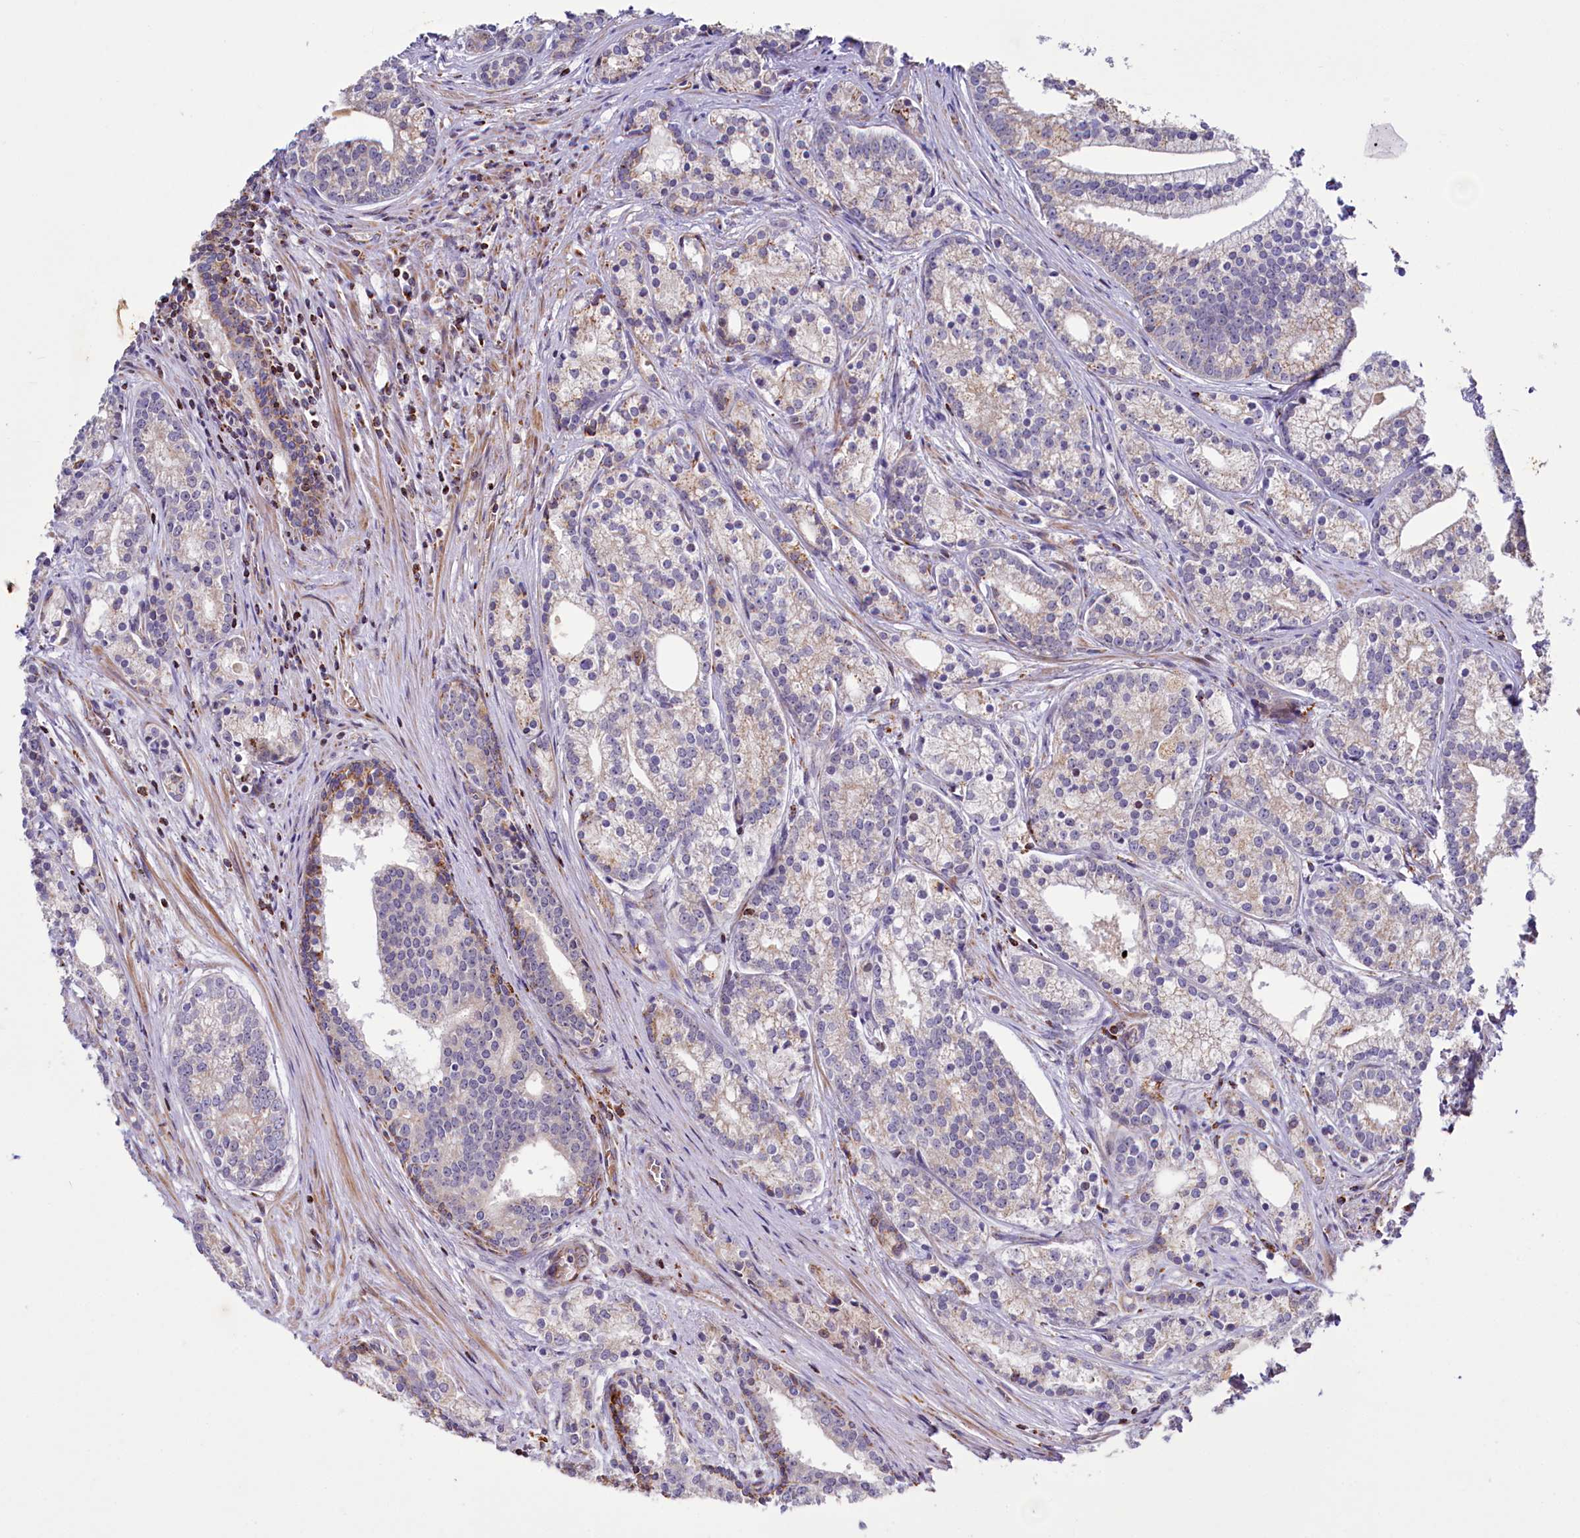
{"staining": {"intensity": "weak", "quantity": "25%-75%", "location": "cytoplasmic/membranous"}, "tissue": "prostate cancer", "cell_type": "Tumor cells", "image_type": "cancer", "snomed": [{"axis": "morphology", "description": "Adenocarcinoma, Low grade"}, {"axis": "topography", "description": "Prostate"}], "caption": "Immunohistochemistry (DAB) staining of human prostate cancer (adenocarcinoma (low-grade)) reveals weak cytoplasmic/membranous protein positivity in approximately 25%-75% of tumor cells. (brown staining indicates protein expression, while blue staining denotes nuclei).", "gene": "DYNC2H1", "patient": {"sex": "male", "age": 71}}